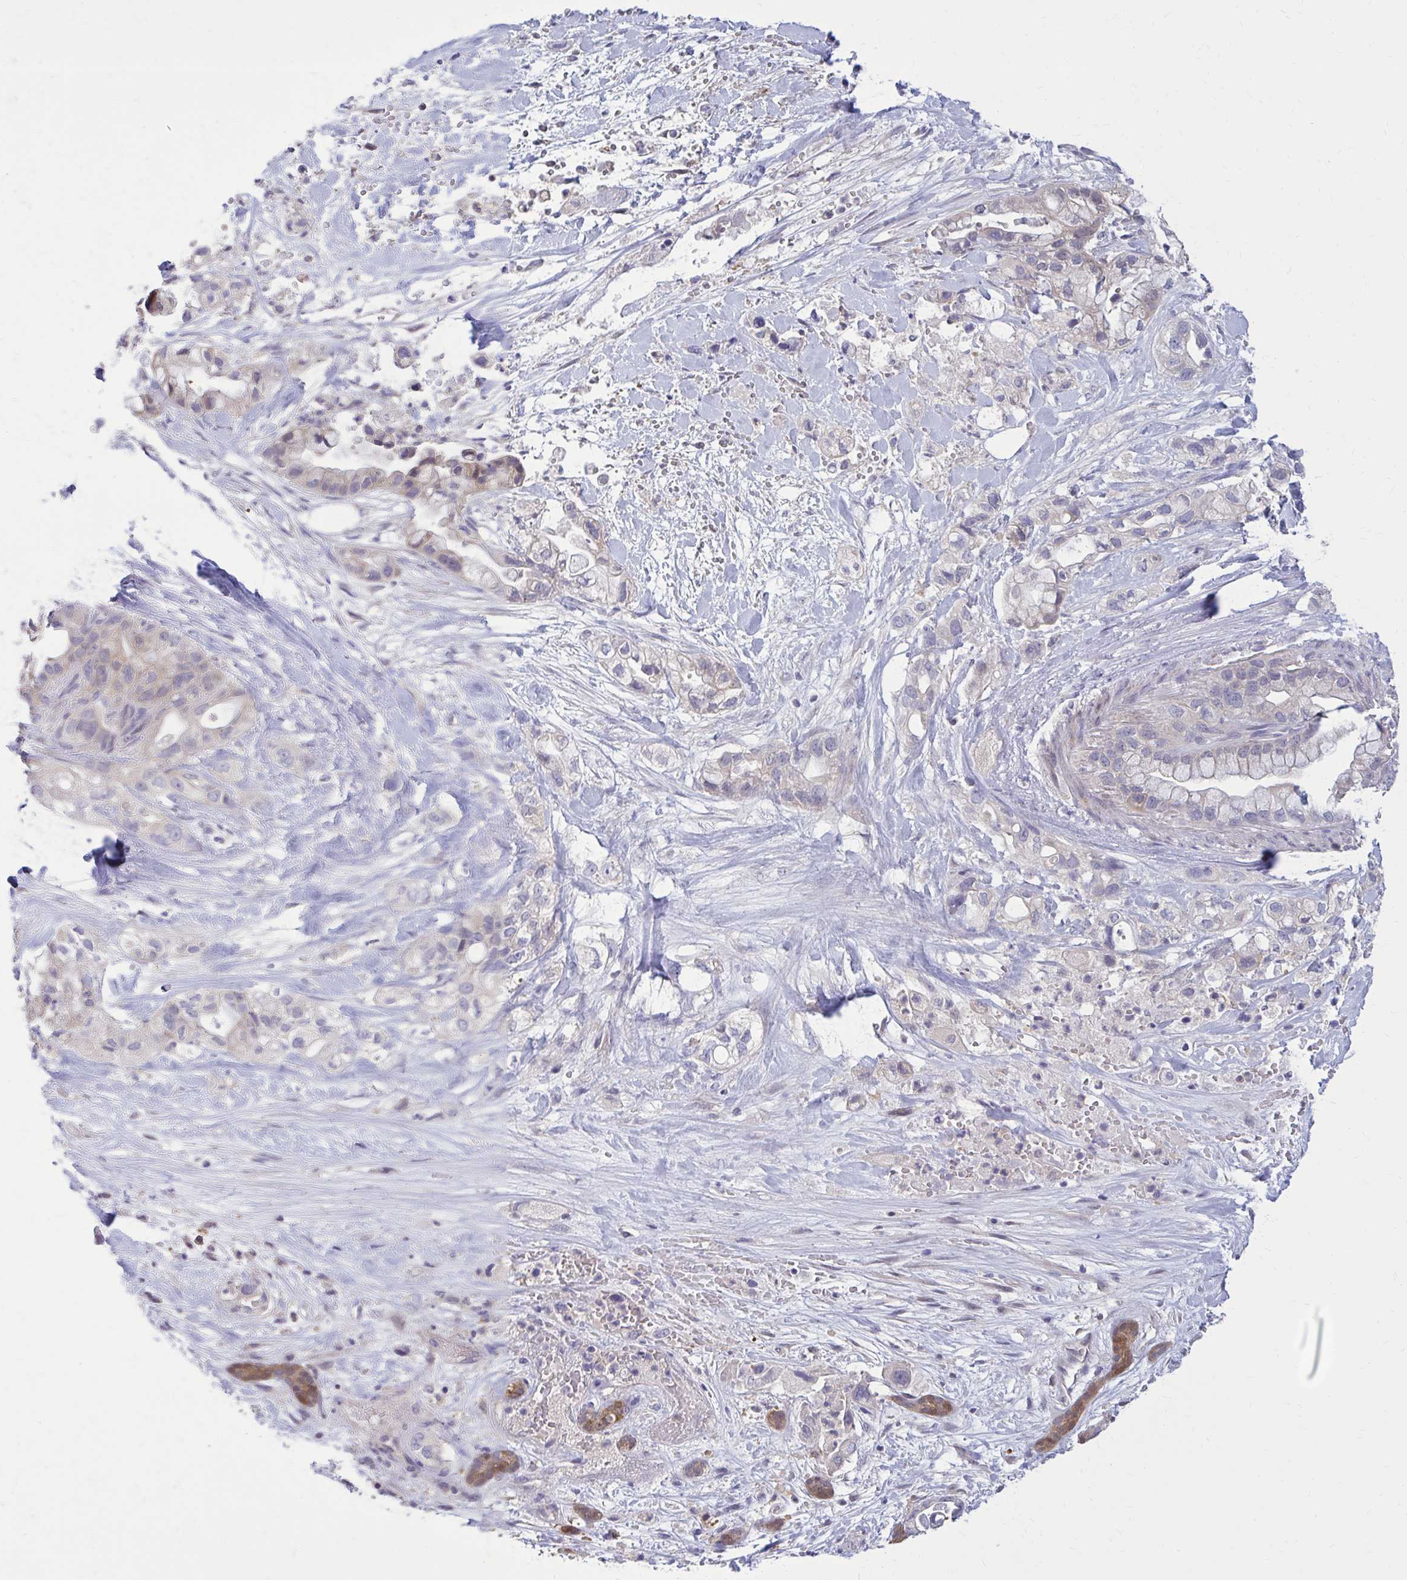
{"staining": {"intensity": "weak", "quantity": "<25%", "location": "cytoplasmic/membranous"}, "tissue": "pancreatic cancer", "cell_type": "Tumor cells", "image_type": "cancer", "snomed": [{"axis": "morphology", "description": "Adenocarcinoma, NOS"}, {"axis": "topography", "description": "Pancreas"}], "caption": "High magnification brightfield microscopy of pancreatic cancer stained with DAB (3,3'-diaminobenzidine) (brown) and counterstained with hematoxylin (blue): tumor cells show no significant staining.", "gene": "DBI", "patient": {"sex": "male", "age": 44}}